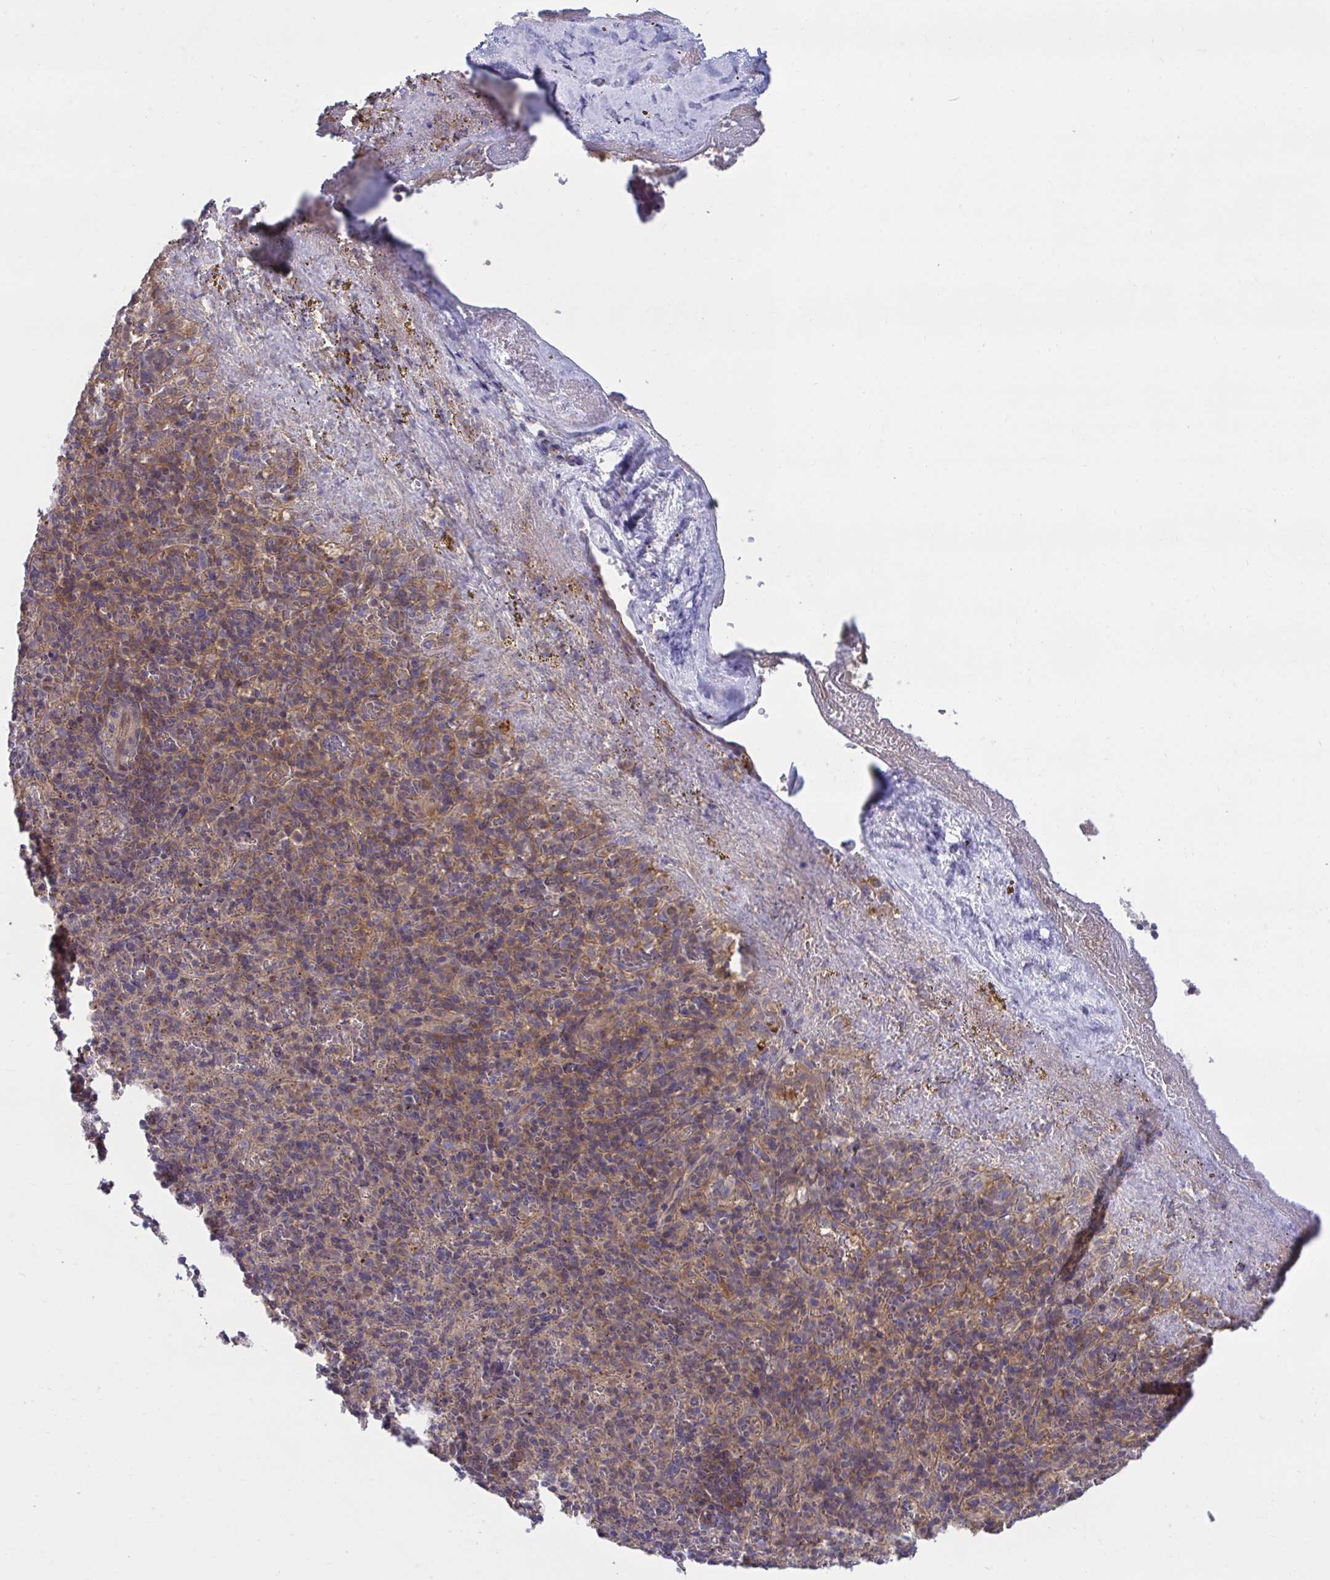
{"staining": {"intensity": "weak", "quantity": "25%-75%", "location": "cytoplasmic/membranous"}, "tissue": "spleen", "cell_type": "Cells in red pulp", "image_type": "normal", "snomed": [{"axis": "morphology", "description": "Normal tissue, NOS"}, {"axis": "topography", "description": "Spleen"}], "caption": "Brown immunohistochemical staining in benign human spleen reveals weak cytoplasmic/membranous expression in approximately 25%-75% of cells in red pulp. The protein of interest is shown in brown color, while the nuclei are stained blue.", "gene": "IST1", "patient": {"sex": "female", "age": 74}}